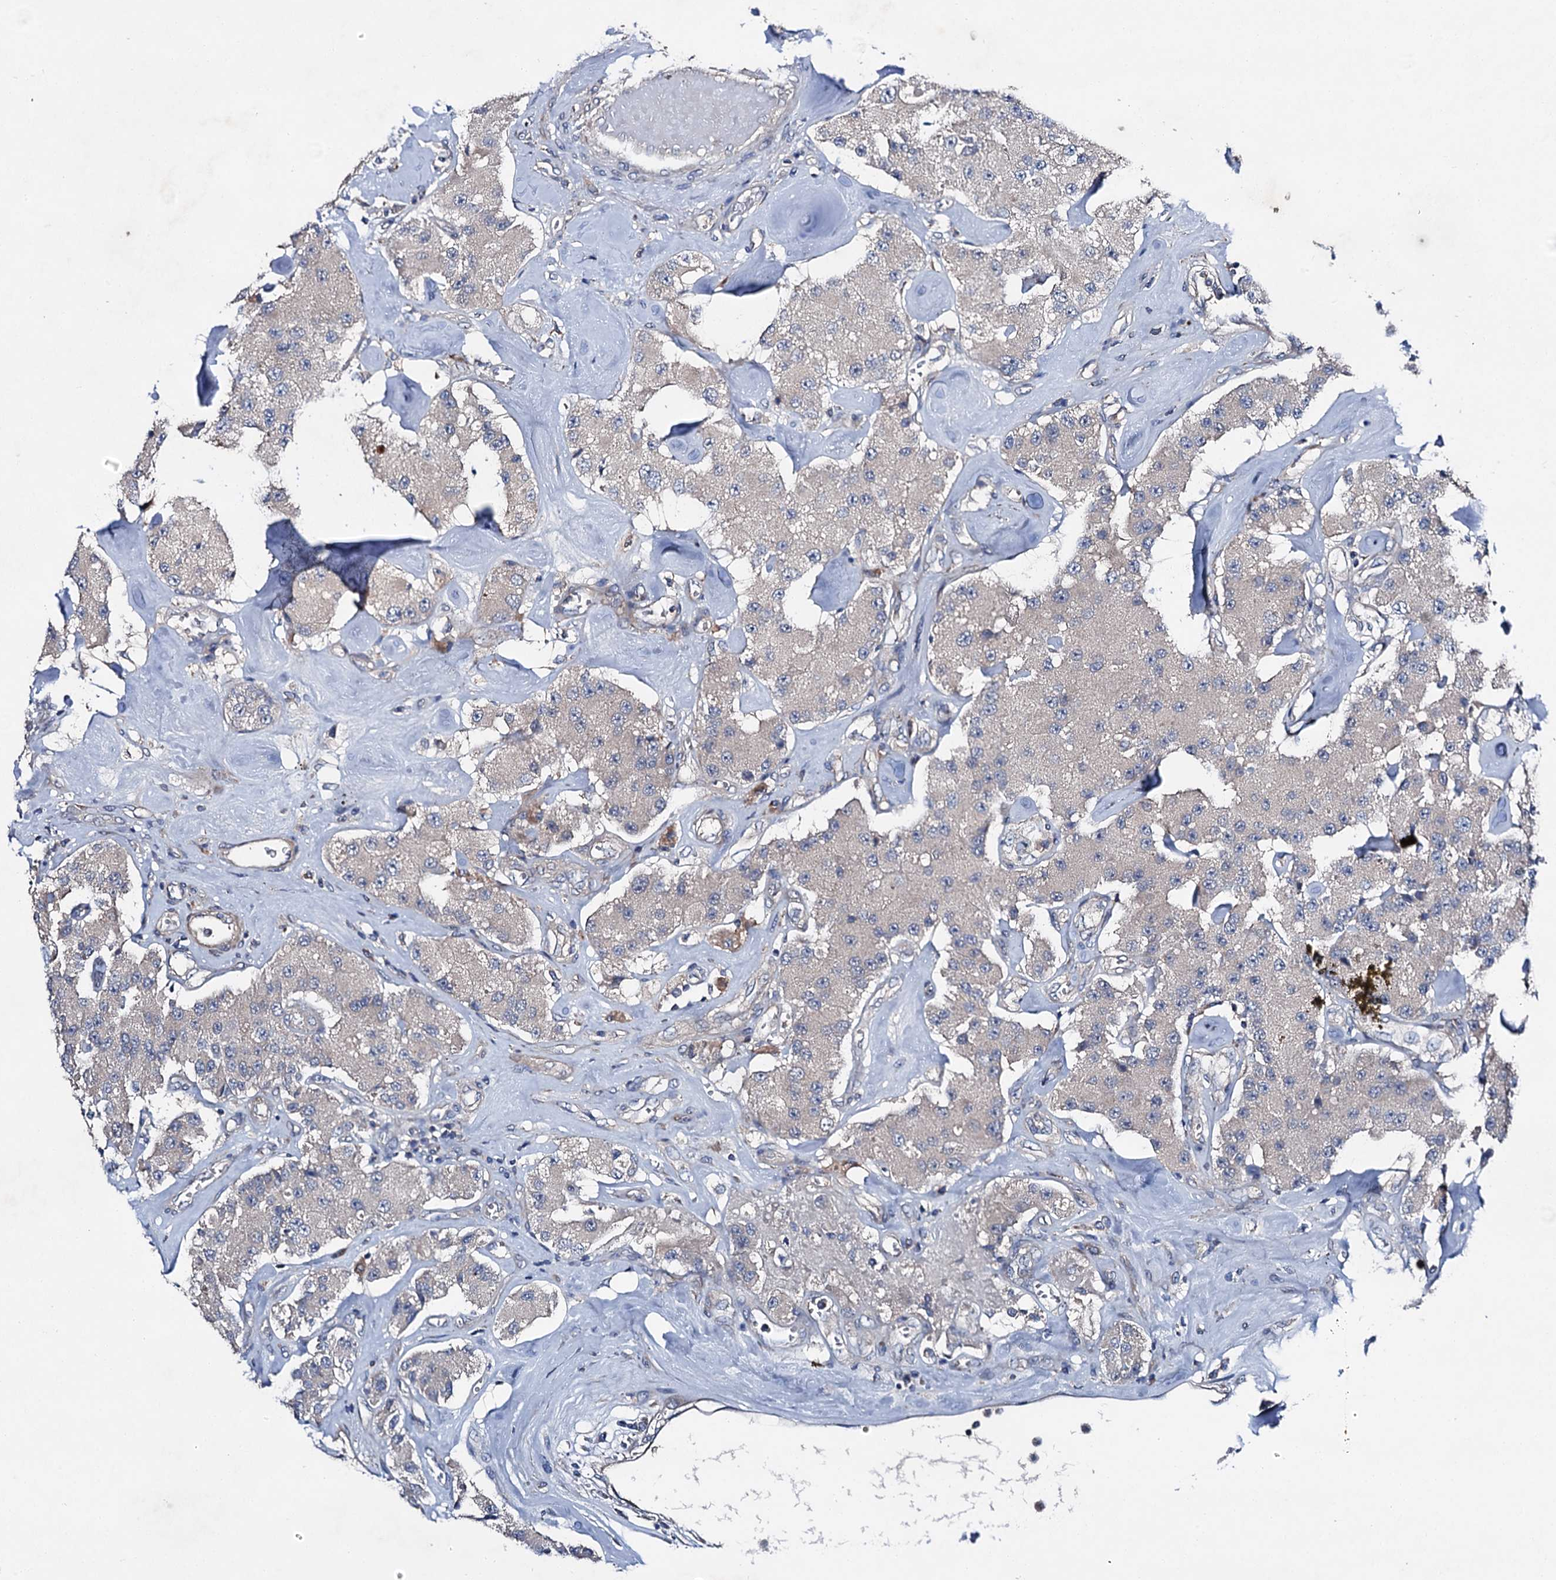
{"staining": {"intensity": "negative", "quantity": "none", "location": "none"}, "tissue": "carcinoid", "cell_type": "Tumor cells", "image_type": "cancer", "snomed": [{"axis": "morphology", "description": "Carcinoid, malignant, NOS"}, {"axis": "topography", "description": "Pancreas"}], "caption": "Carcinoid stained for a protein using IHC demonstrates no expression tumor cells.", "gene": "SLC22A25", "patient": {"sex": "male", "age": 41}}